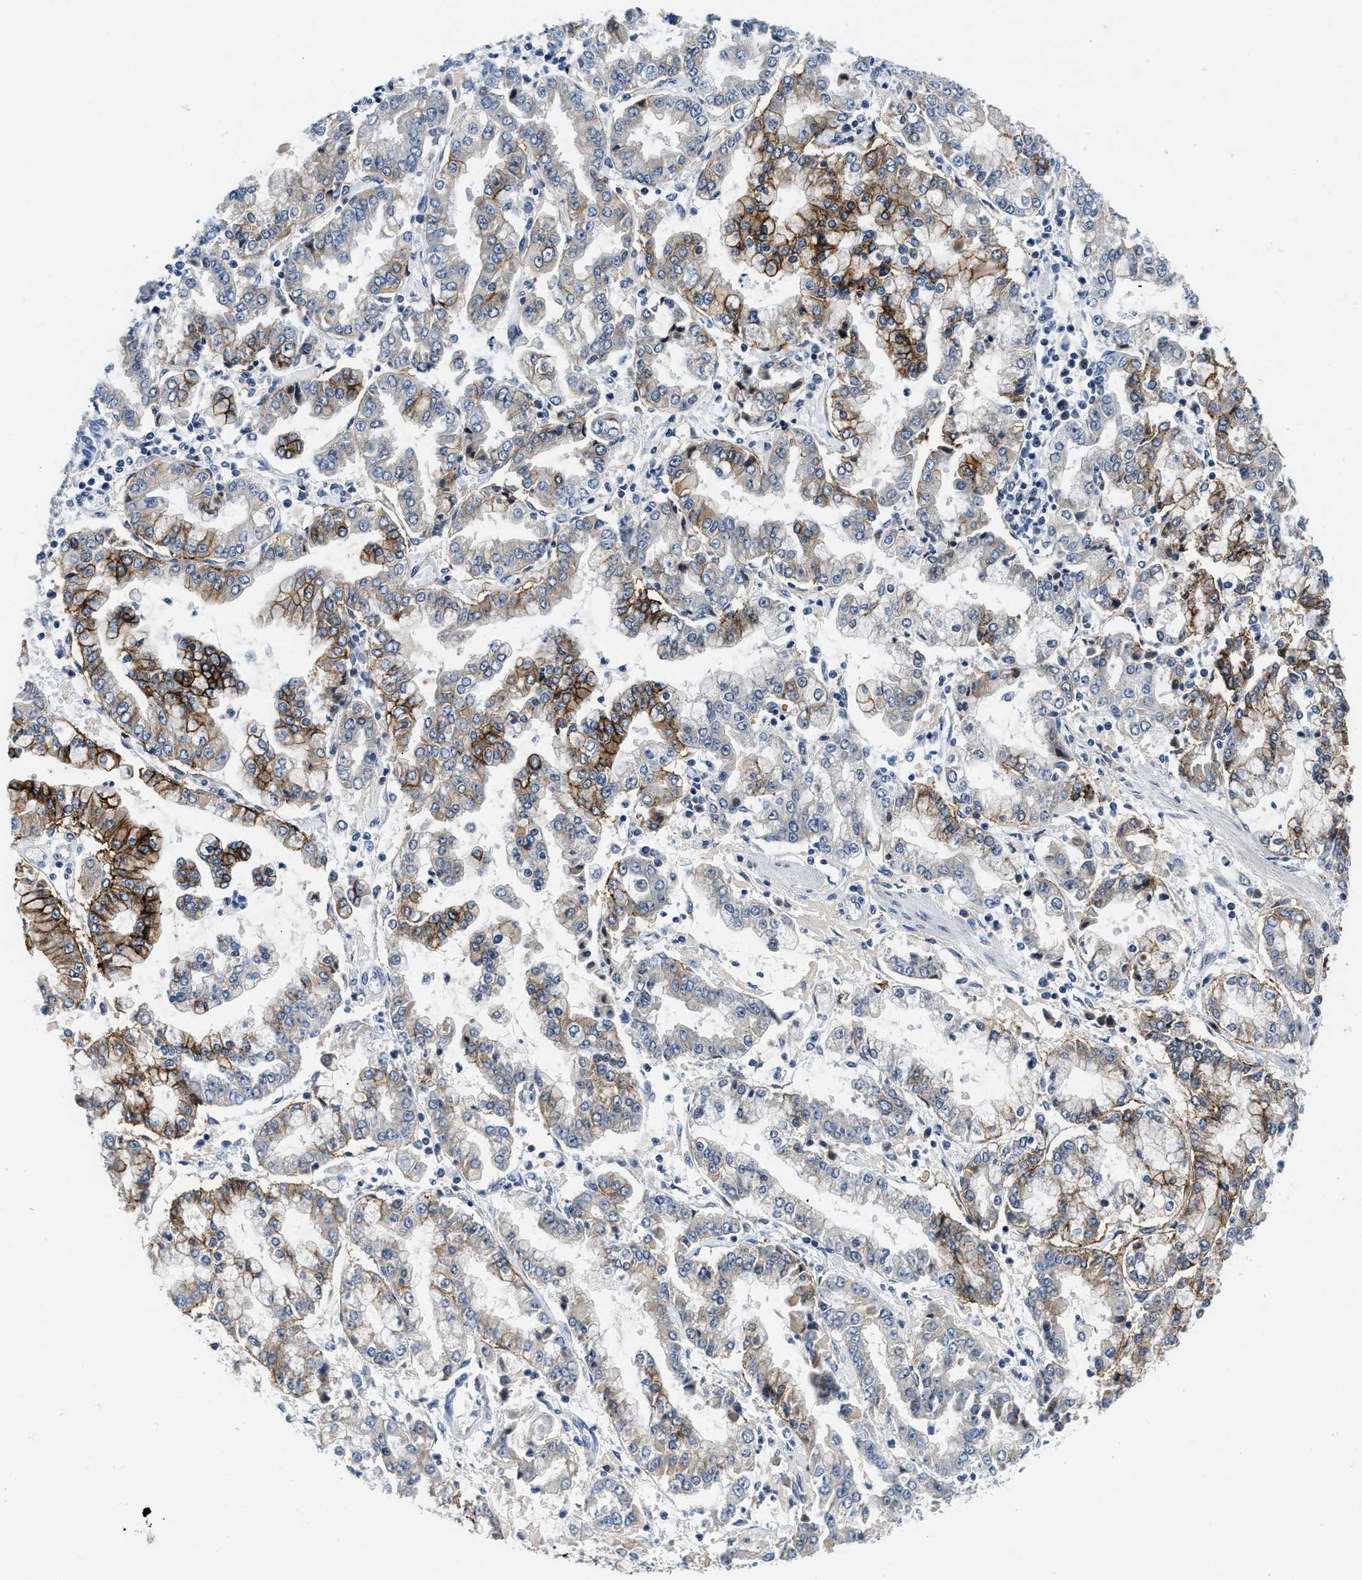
{"staining": {"intensity": "strong", "quantity": "<25%", "location": "cytoplasmic/membranous"}, "tissue": "stomach cancer", "cell_type": "Tumor cells", "image_type": "cancer", "snomed": [{"axis": "morphology", "description": "Adenocarcinoma, NOS"}, {"axis": "topography", "description": "Stomach"}], "caption": "The histopathology image demonstrates a brown stain indicating the presence of a protein in the cytoplasmic/membranous of tumor cells in stomach adenocarcinoma. The protein of interest is stained brown, and the nuclei are stained in blue (DAB (3,3'-diaminobenzidine) IHC with brightfield microscopy, high magnification).", "gene": "IKBKE", "patient": {"sex": "male", "age": 76}}